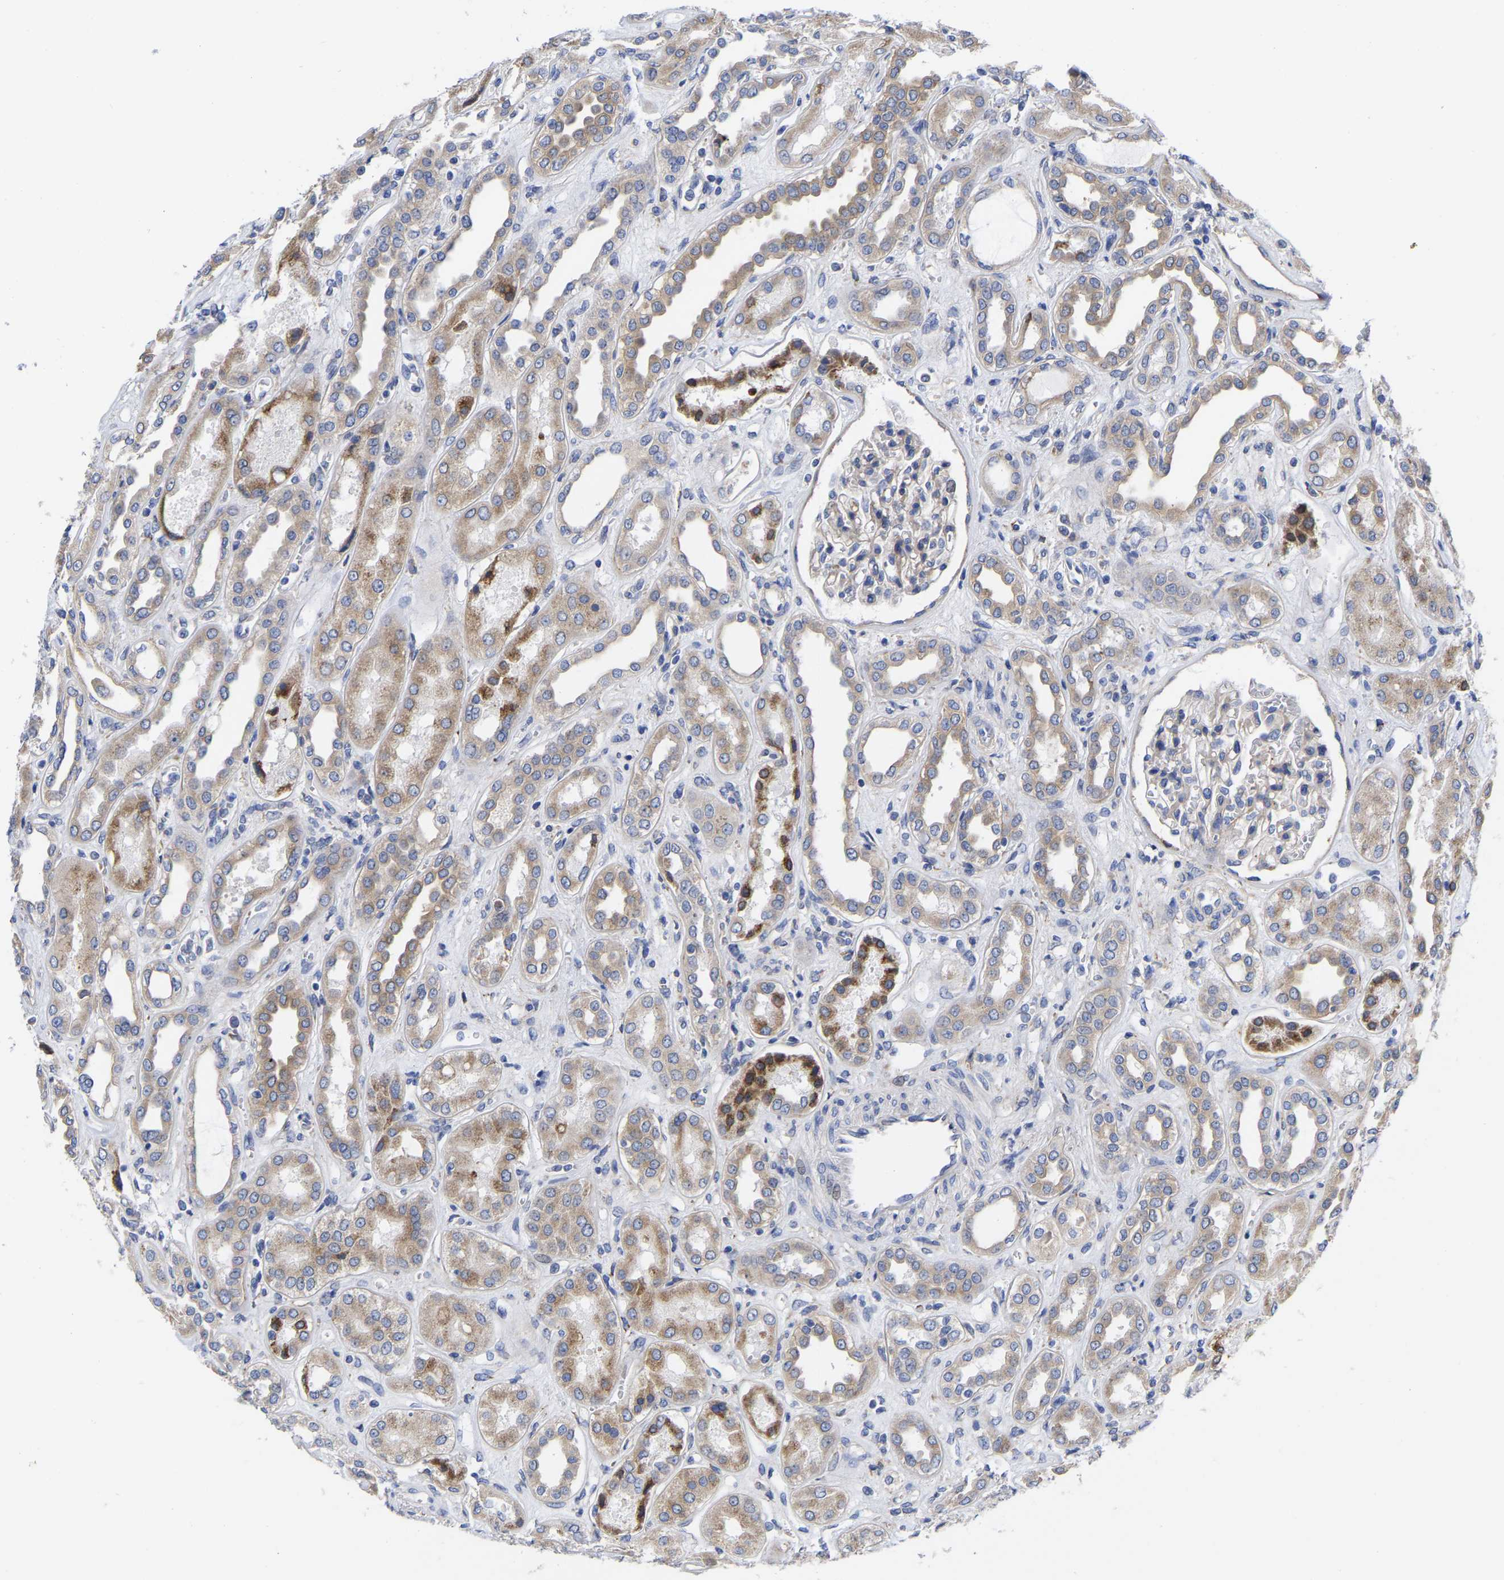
{"staining": {"intensity": "weak", "quantity": "25%-75%", "location": "cytoplasmic/membranous"}, "tissue": "kidney", "cell_type": "Cells in glomeruli", "image_type": "normal", "snomed": [{"axis": "morphology", "description": "Normal tissue, NOS"}, {"axis": "topography", "description": "Kidney"}], "caption": "Unremarkable kidney shows weak cytoplasmic/membranous staining in about 25%-75% of cells in glomeruli, visualized by immunohistochemistry.", "gene": "CFAP298", "patient": {"sex": "male", "age": 59}}